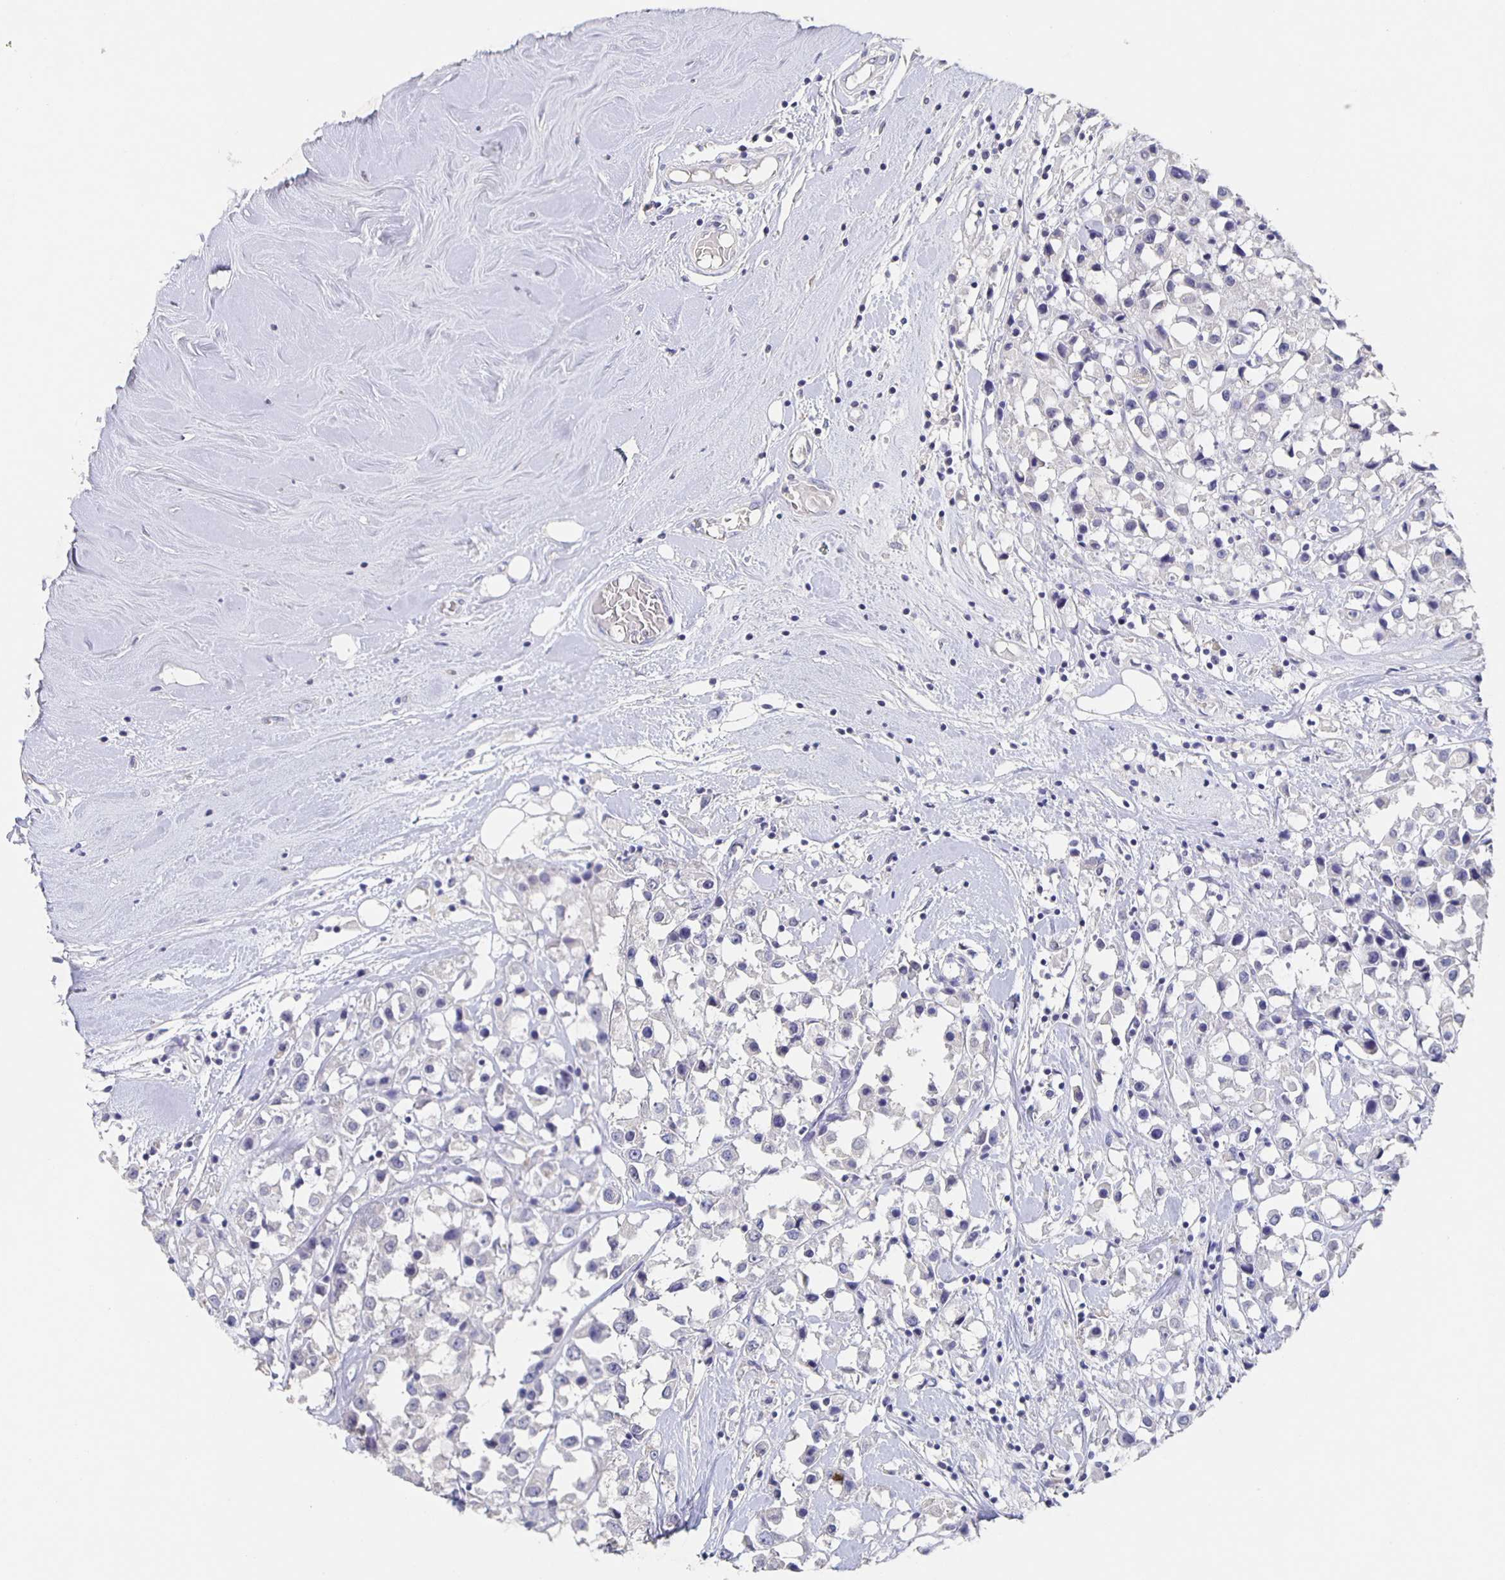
{"staining": {"intensity": "negative", "quantity": "none", "location": "none"}, "tissue": "breast cancer", "cell_type": "Tumor cells", "image_type": "cancer", "snomed": [{"axis": "morphology", "description": "Duct carcinoma"}, {"axis": "topography", "description": "Breast"}], "caption": "Human breast cancer (invasive ductal carcinoma) stained for a protein using IHC demonstrates no positivity in tumor cells.", "gene": "CACNA2D2", "patient": {"sex": "female", "age": 61}}